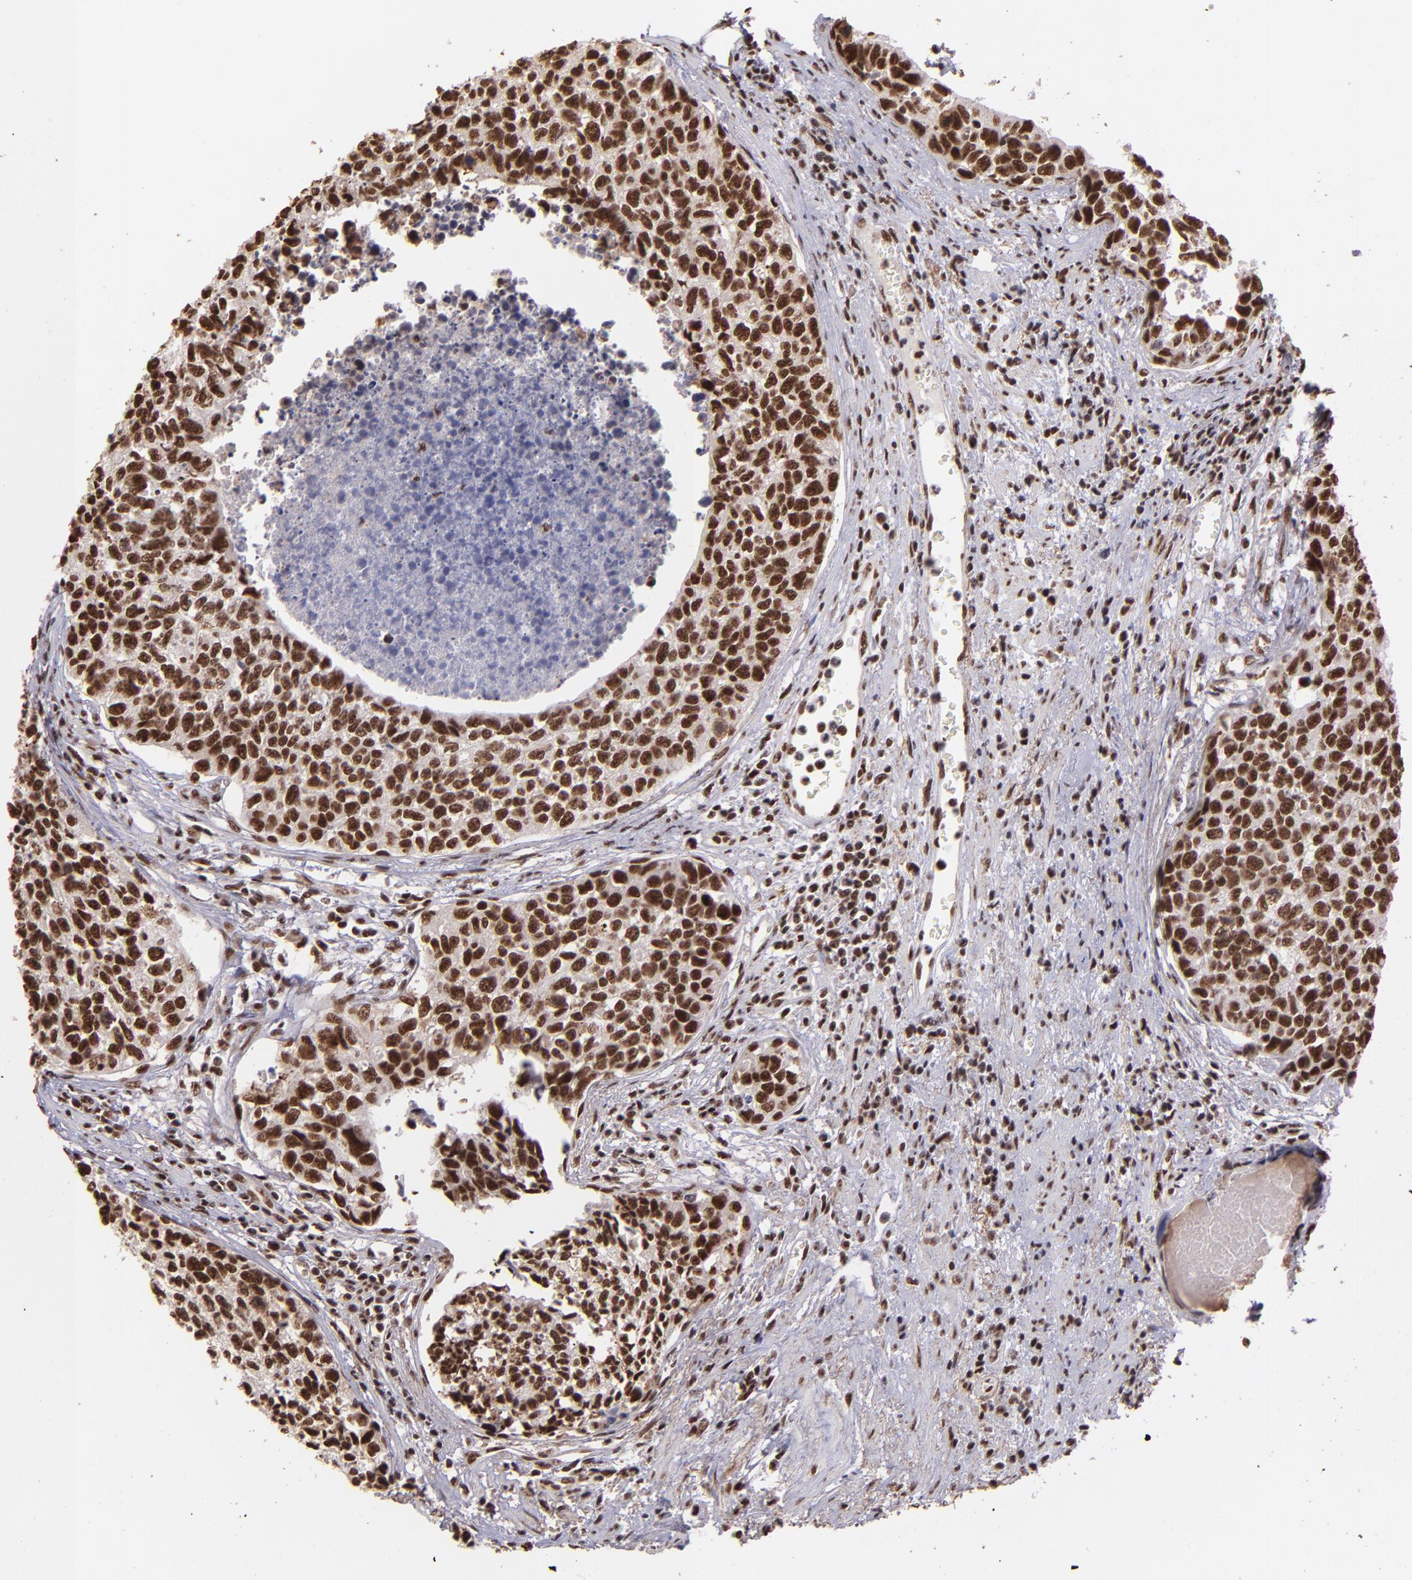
{"staining": {"intensity": "strong", "quantity": ">75%", "location": "cytoplasmic/membranous,nuclear"}, "tissue": "urothelial cancer", "cell_type": "Tumor cells", "image_type": "cancer", "snomed": [{"axis": "morphology", "description": "Urothelial carcinoma, High grade"}, {"axis": "topography", "description": "Urinary bladder"}], "caption": "Immunohistochemistry micrograph of neoplastic tissue: human high-grade urothelial carcinoma stained using immunohistochemistry shows high levels of strong protein expression localized specifically in the cytoplasmic/membranous and nuclear of tumor cells, appearing as a cytoplasmic/membranous and nuclear brown color.", "gene": "PQBP1", "patient": {"sex": "male", "age": 81}}